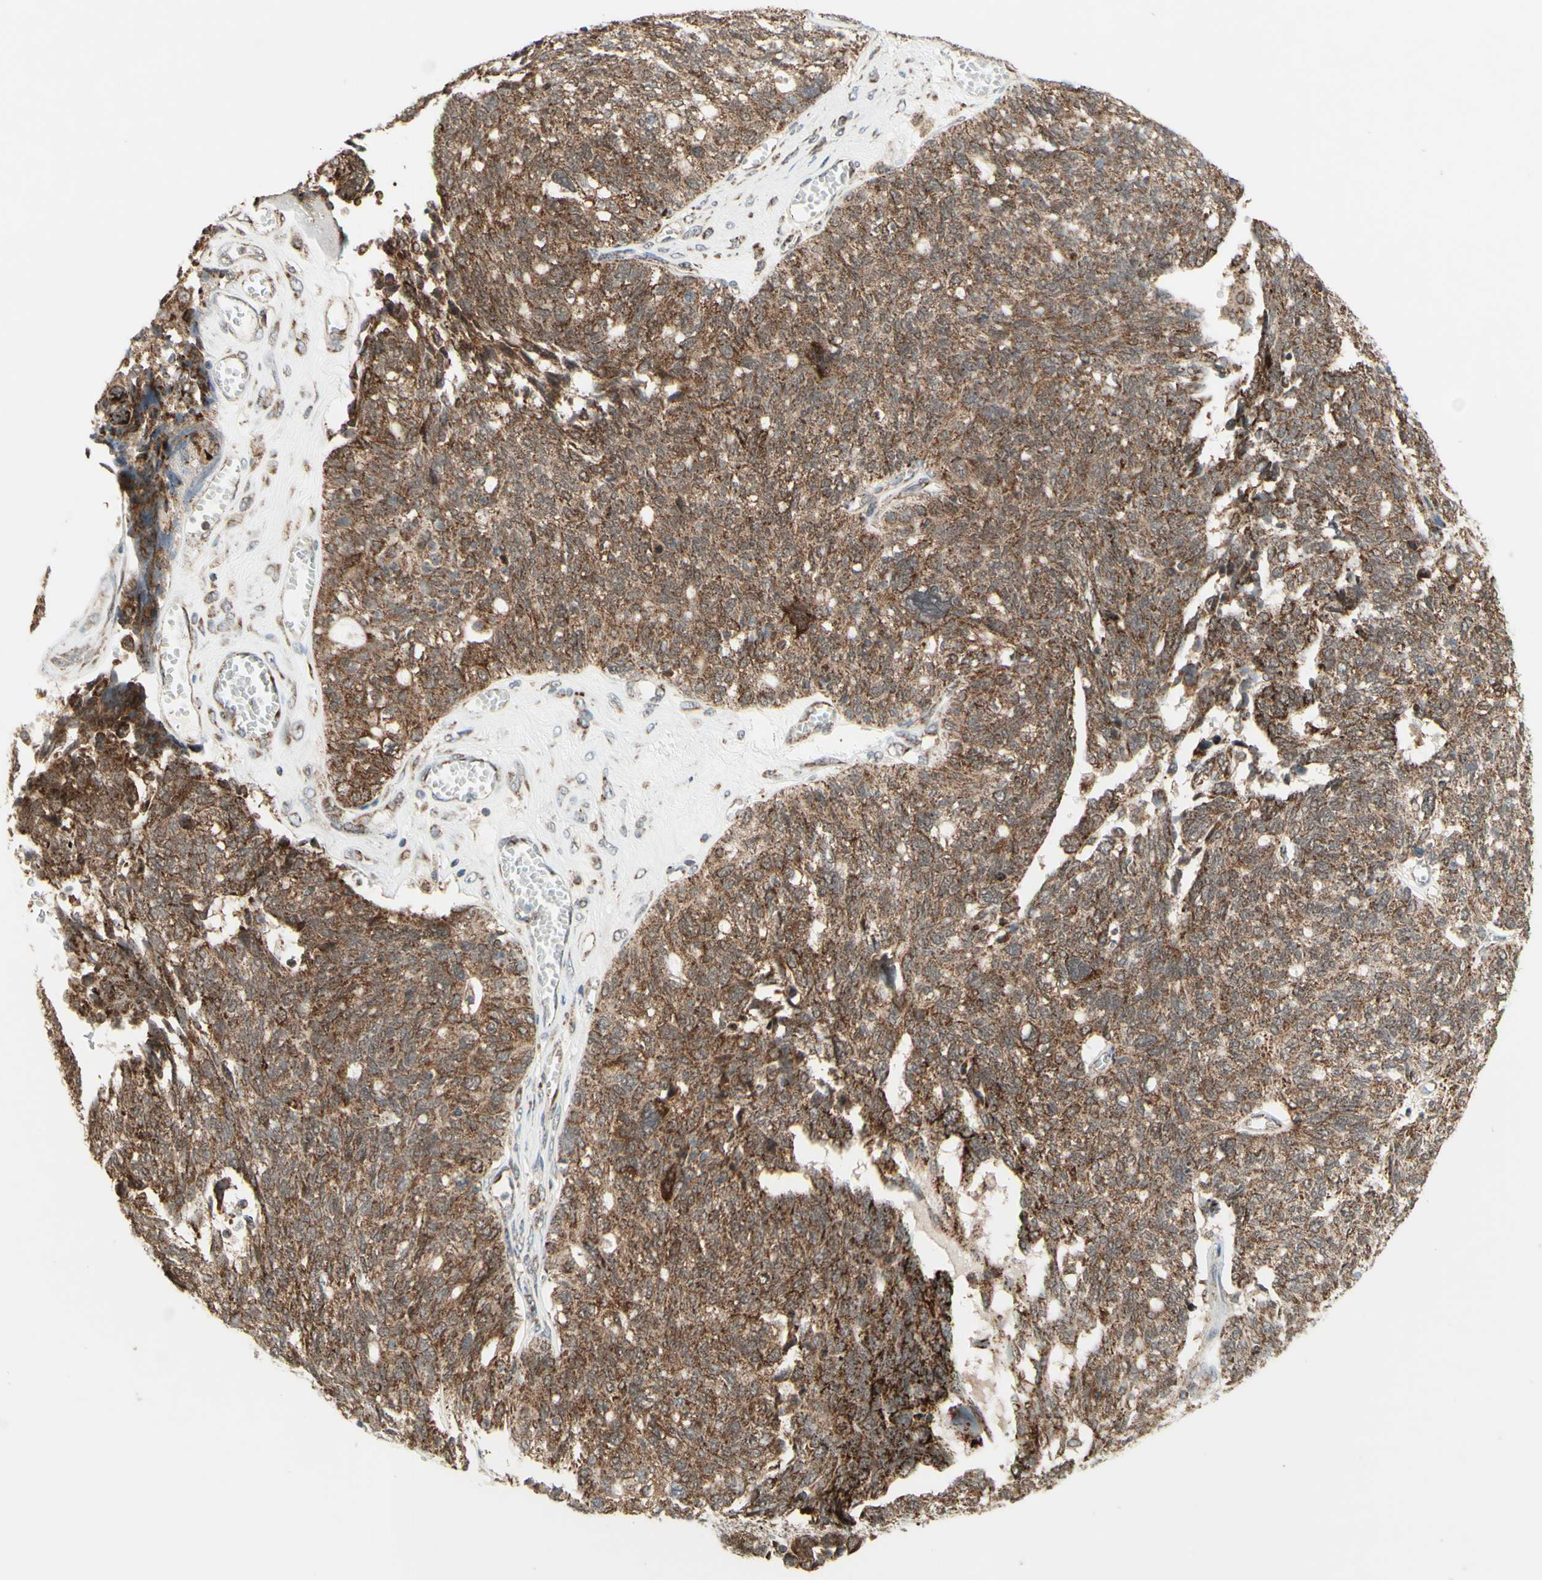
{"staining": {"intensity": "moderate", "quantity": ">75%", "location": "cytoplasmic/membranous"}, "tissue": "ovarian cancer", "cell_type": "Tumor cells", "image_type": "cancer", "snomed": [{"axis": "morphology", "description": "Cystadenocarcinoma, serous, NOS"}, {"axis": "topography", "description": "Ovary"}], "caption": "A histopathology image of human ovarian cancer stained for a protein shows moderate cytoplasmic/membranous brown staining in tumor cells. (IHC, brightfield microscopy, high magnification).", "gene": "DHRS3", "patient": {"sex": "female", "age": 79}}